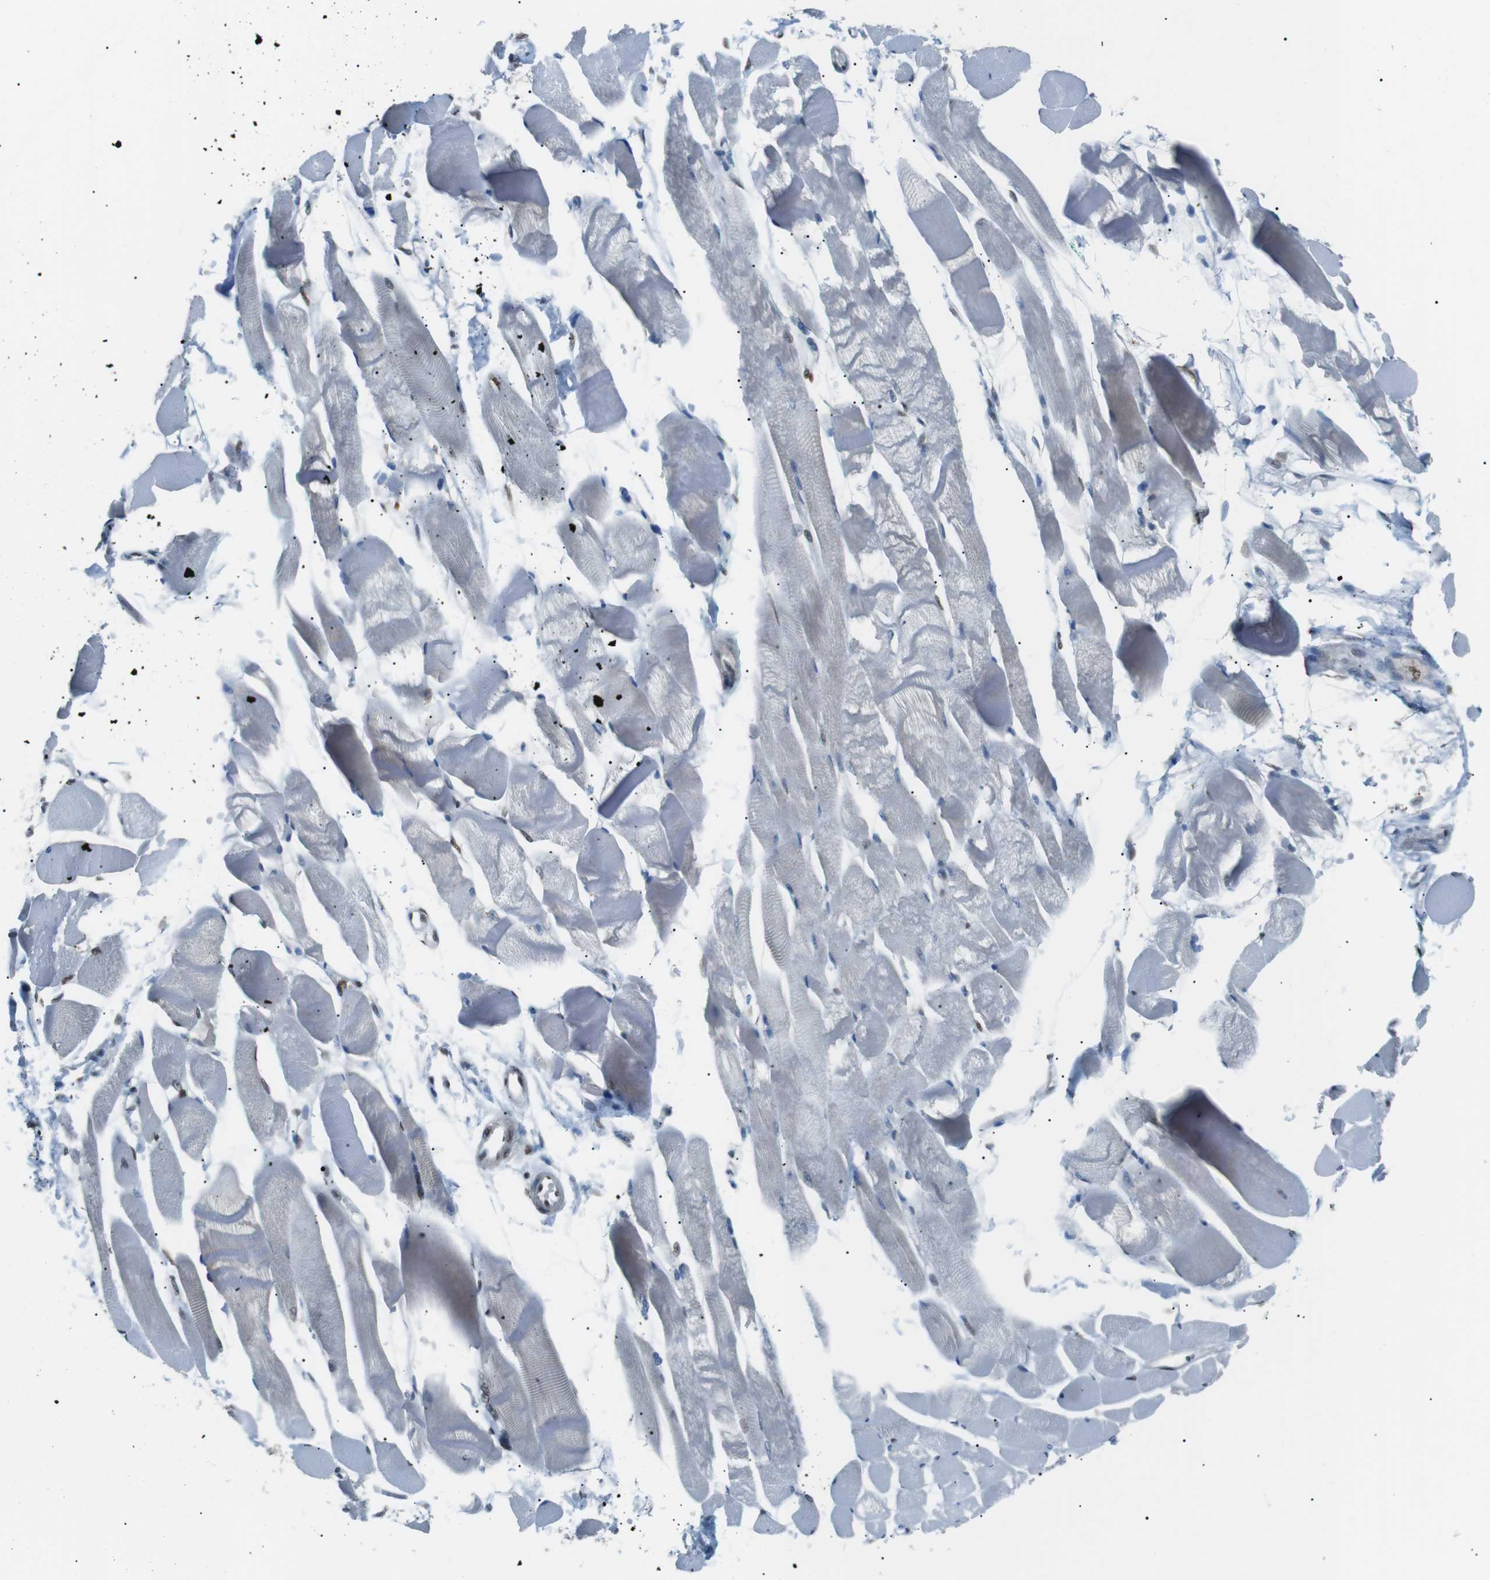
{"staining": {"intensity": "moderate", "quantity": "25%-75%", "location": "nuclear"}, "tissue": "skeletal muscle", "cell_type": "Myocytes", "image_type": "normal", "snomed": [{"axis": "morphology", "description": "Normal tissue, NOS"}, {"axis": "topography", "description": "Skeletal muscle"}, {"axis": "topography", "description": "Peripheral nerve tissue"}], "caption": "Myocytes demonstrate medium levels of moderate nuclear expression in about 25%-75% of cells in unremarkable human skeletal muscle.", "gene": "SRPK2", "patient": {"sex": "female", "age": 84}}